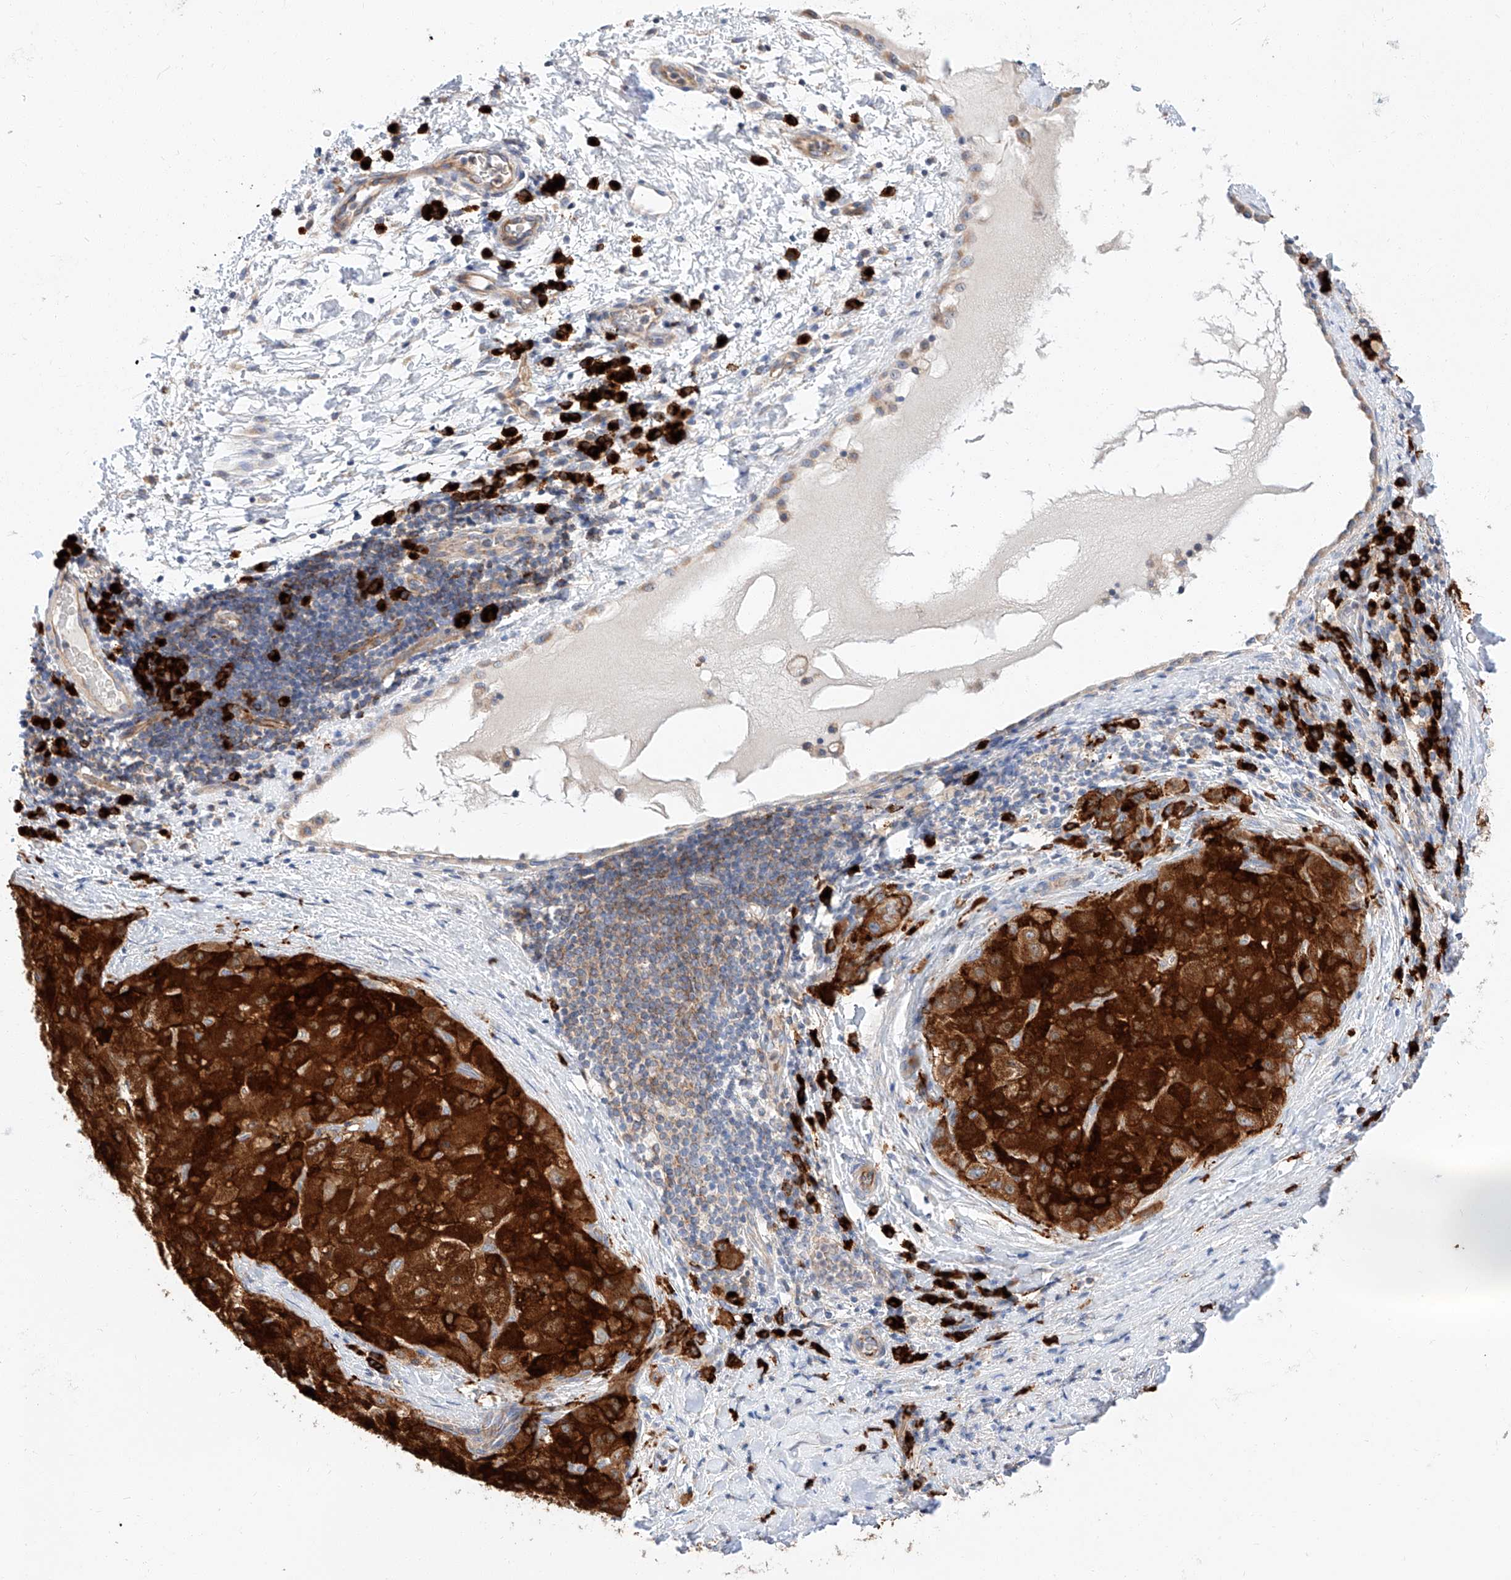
{"staining": {"intensity": "strong", "quantity": ">75%", "location": "cytoplasmic/membranous"}, "tissue": "liver cancer", "cell_type": "Tumor cells", "image_type": "cancer", "snomed": [{"axis": "morphology", "description": "Carcinoma, Hepatocellular, NOS"}, {"axis": "topography", "description": "Liver"}], "caption": "Immunohistochemical staining of human liver hepatocellular carcinoma exhibits high levels of strong cytoplasmic/membranous protein staining in approximately >75% of tumor cells.", "gene": "GLMN", "patient": {"sex": "male", "age": 80}}